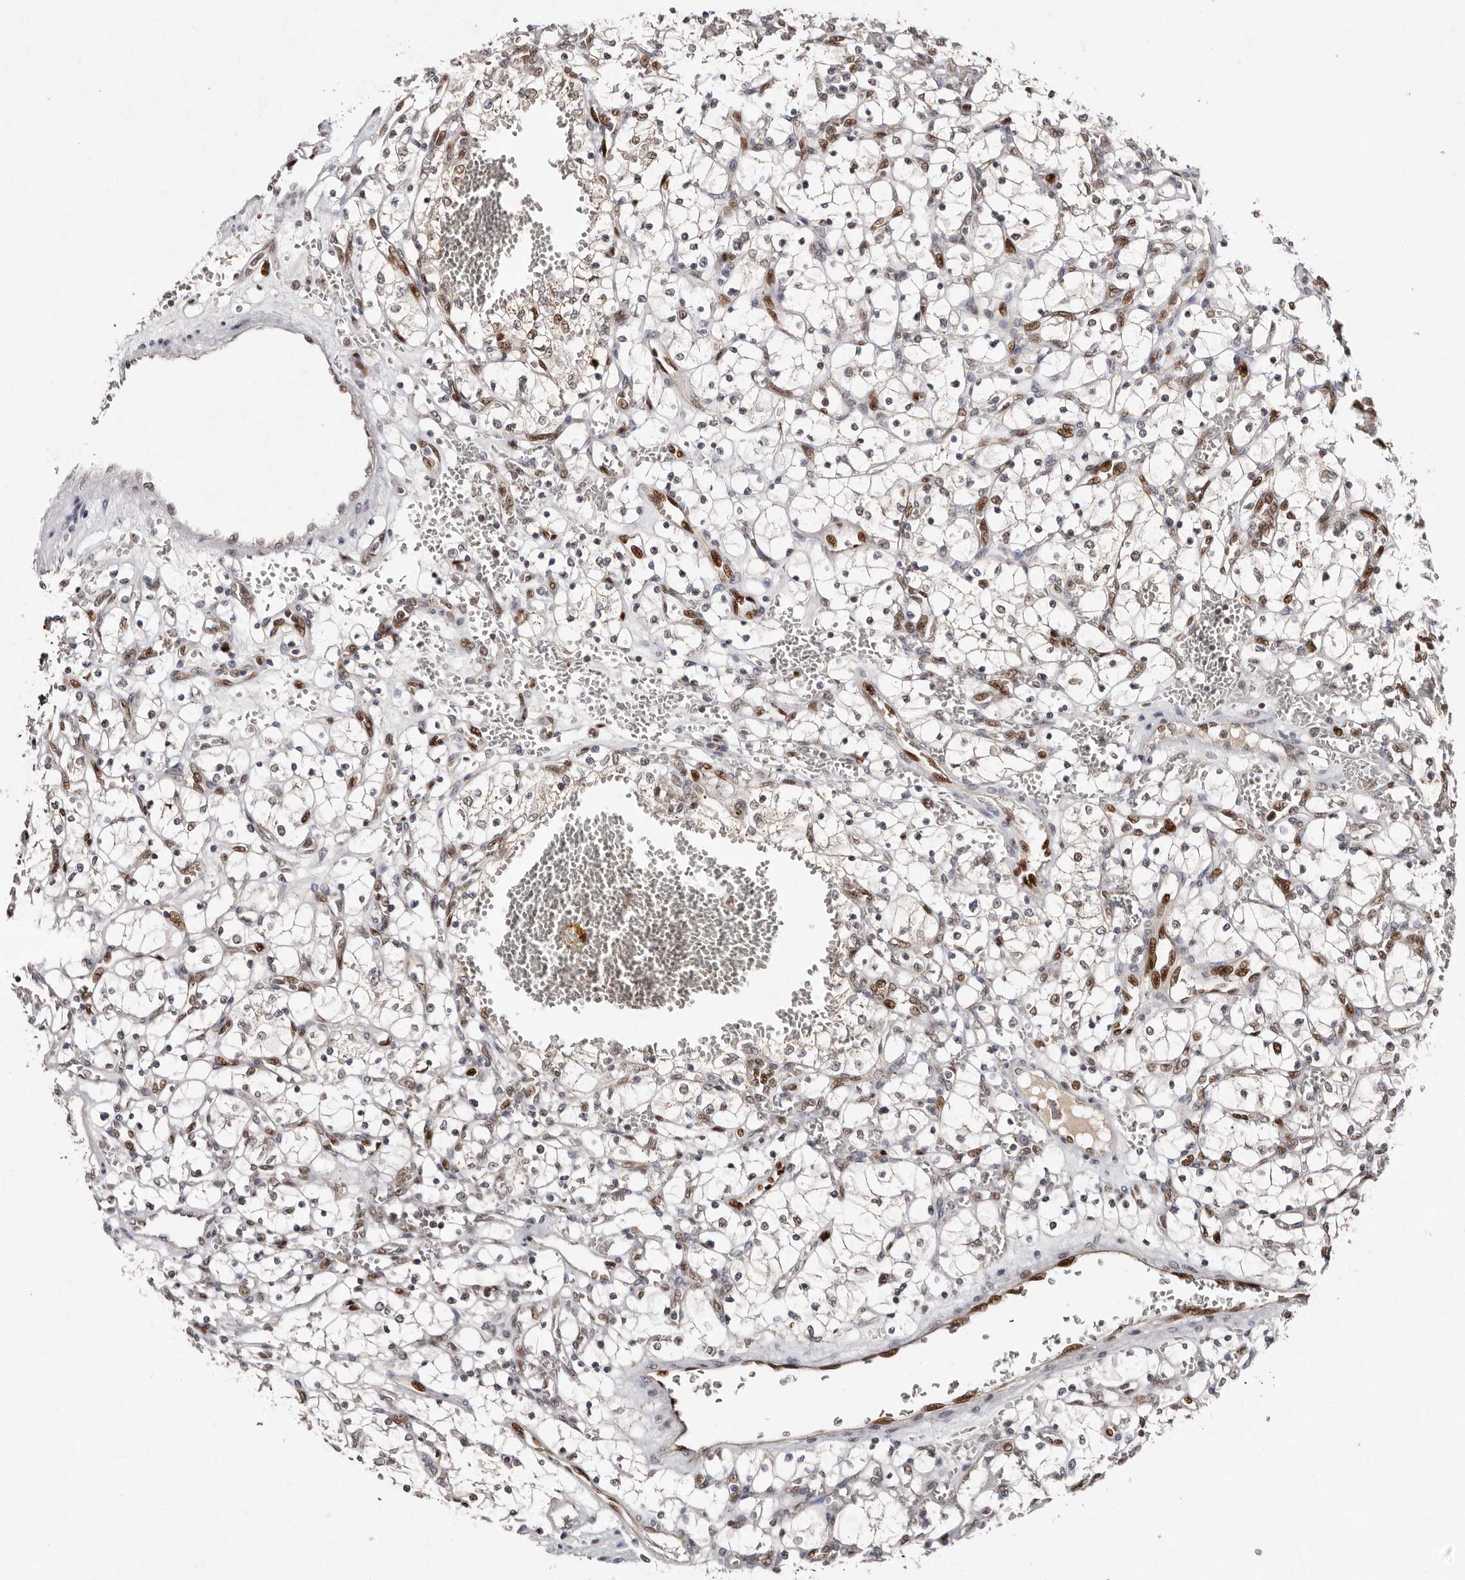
{"staining": {"intensity": "moderate", "quantity": "<25%", "location": "nuclear"}, "tissue": "renal cancer", "cell_type": "Tumor cells", "image_type": "cancer", "snomed": [{"axis": "morphology", "description": "Adenocarcinoma, NOS"}, {"axis": "topography", "description": "Kidney"}], "caption": "Renal cancer tissue demonstrates moderate nuclear expression in about <25% of tumor cells, visualized by immunohistochemistry. Ihc stains the protein in brown and the nuclei are stained blue.", "gene": "KLF7", "patient": {"sex": "female", "age": 69}}